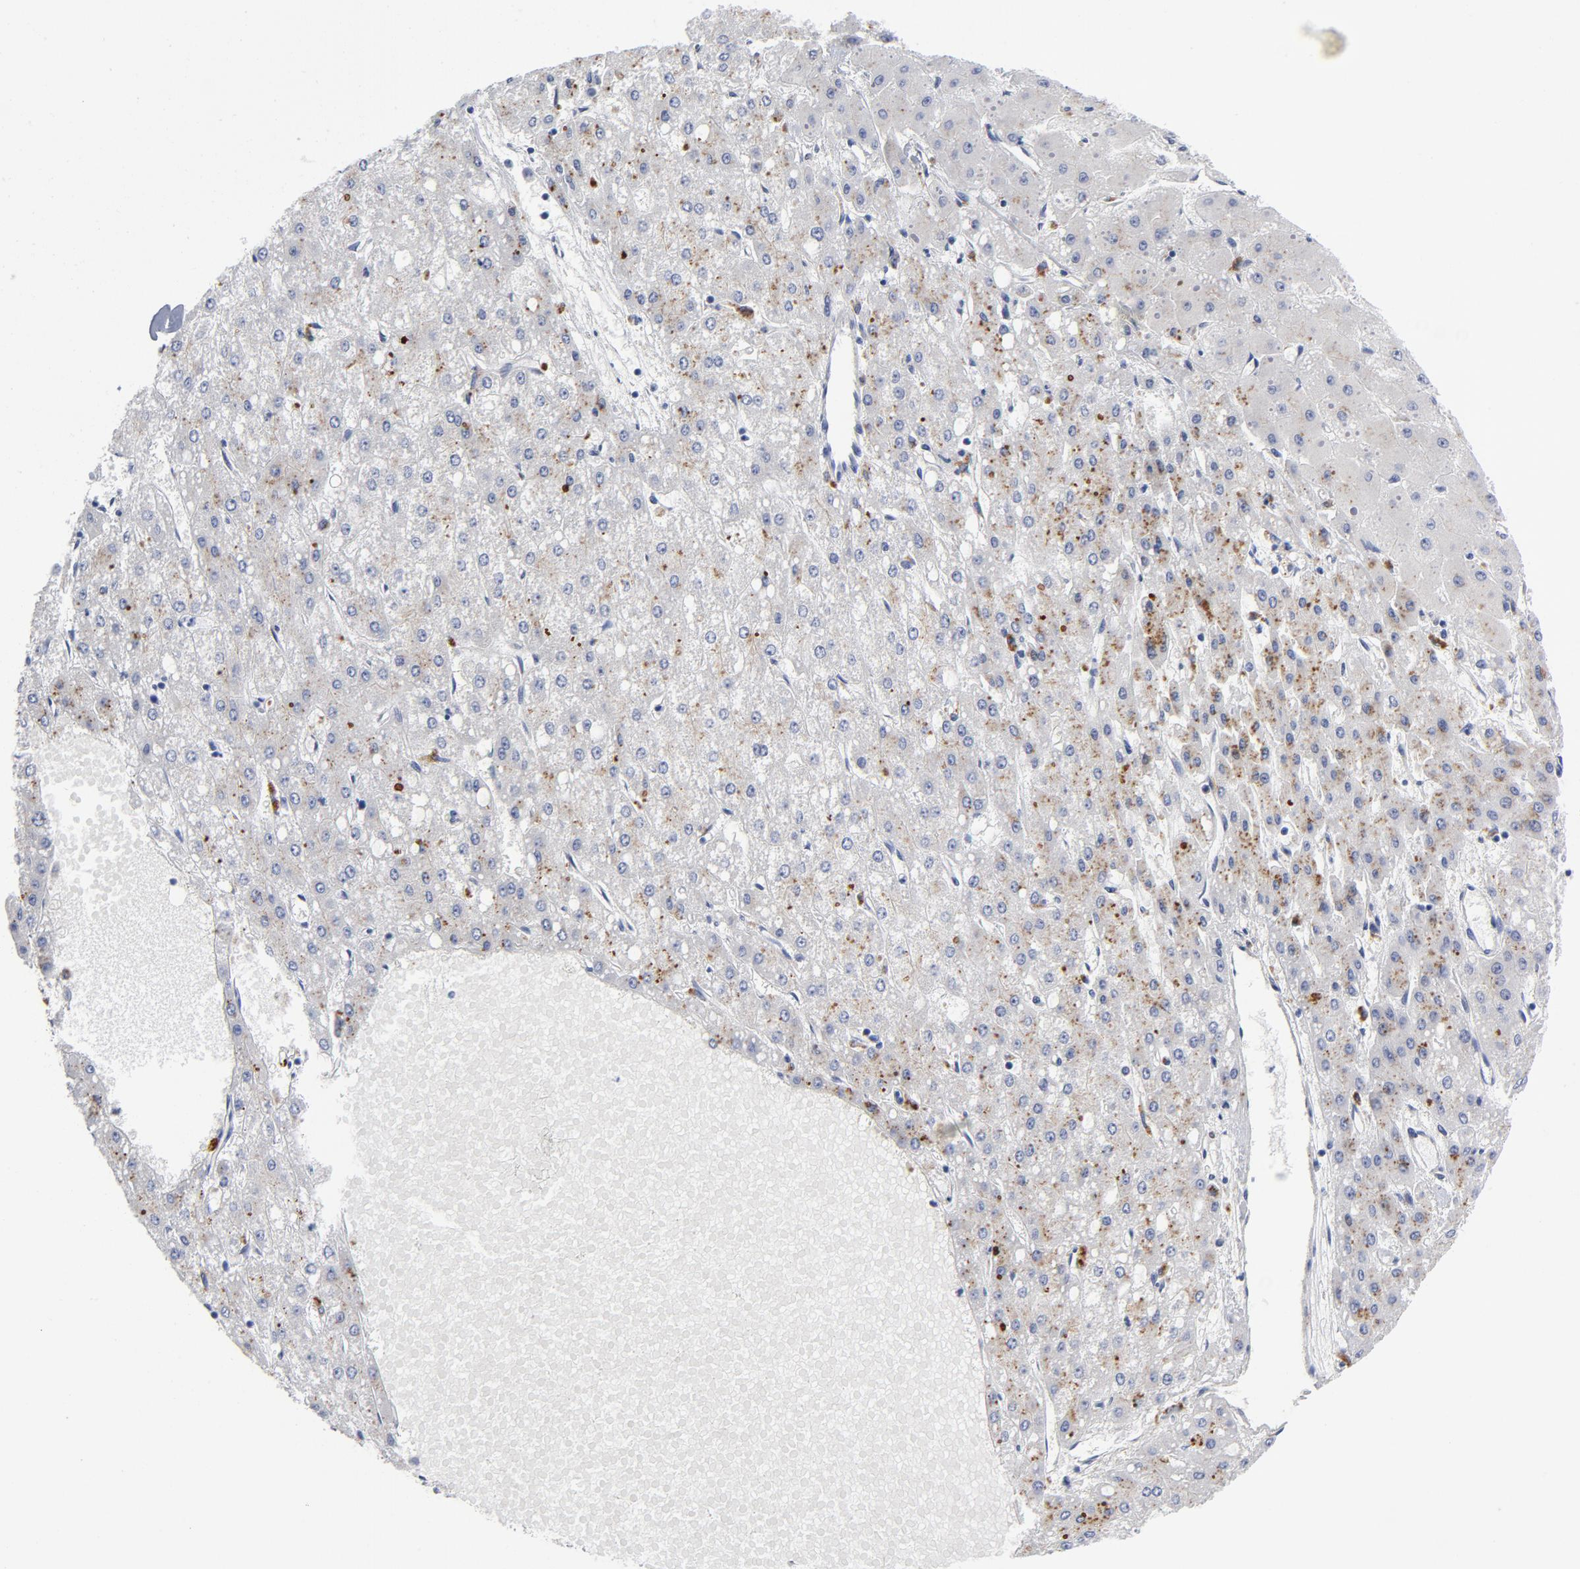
{"staining": {"intensity": "moderate", "quantity": "25%-75%", "location": "cytoplasmic/membranous"}, "tissue": "liver cancer", "cell_type": "Tumor cells", "image_type": "cancer", "snomed": [{"axis": "morphology", "description": "Carcinoma, Hepatocellular, NOS"}, {"axis": "topography", "description": "Liver"}], "caption": "Immunohistochemistry (IHC) of human liver cancer reveals medium levels of moderate cytoplasmic/membranous positivity in about 25%-75% of tumor cells. Nuclei are stained in blue.", "gene": "RAPGEF3", "patient": {"sex": "female", "age": 52}}